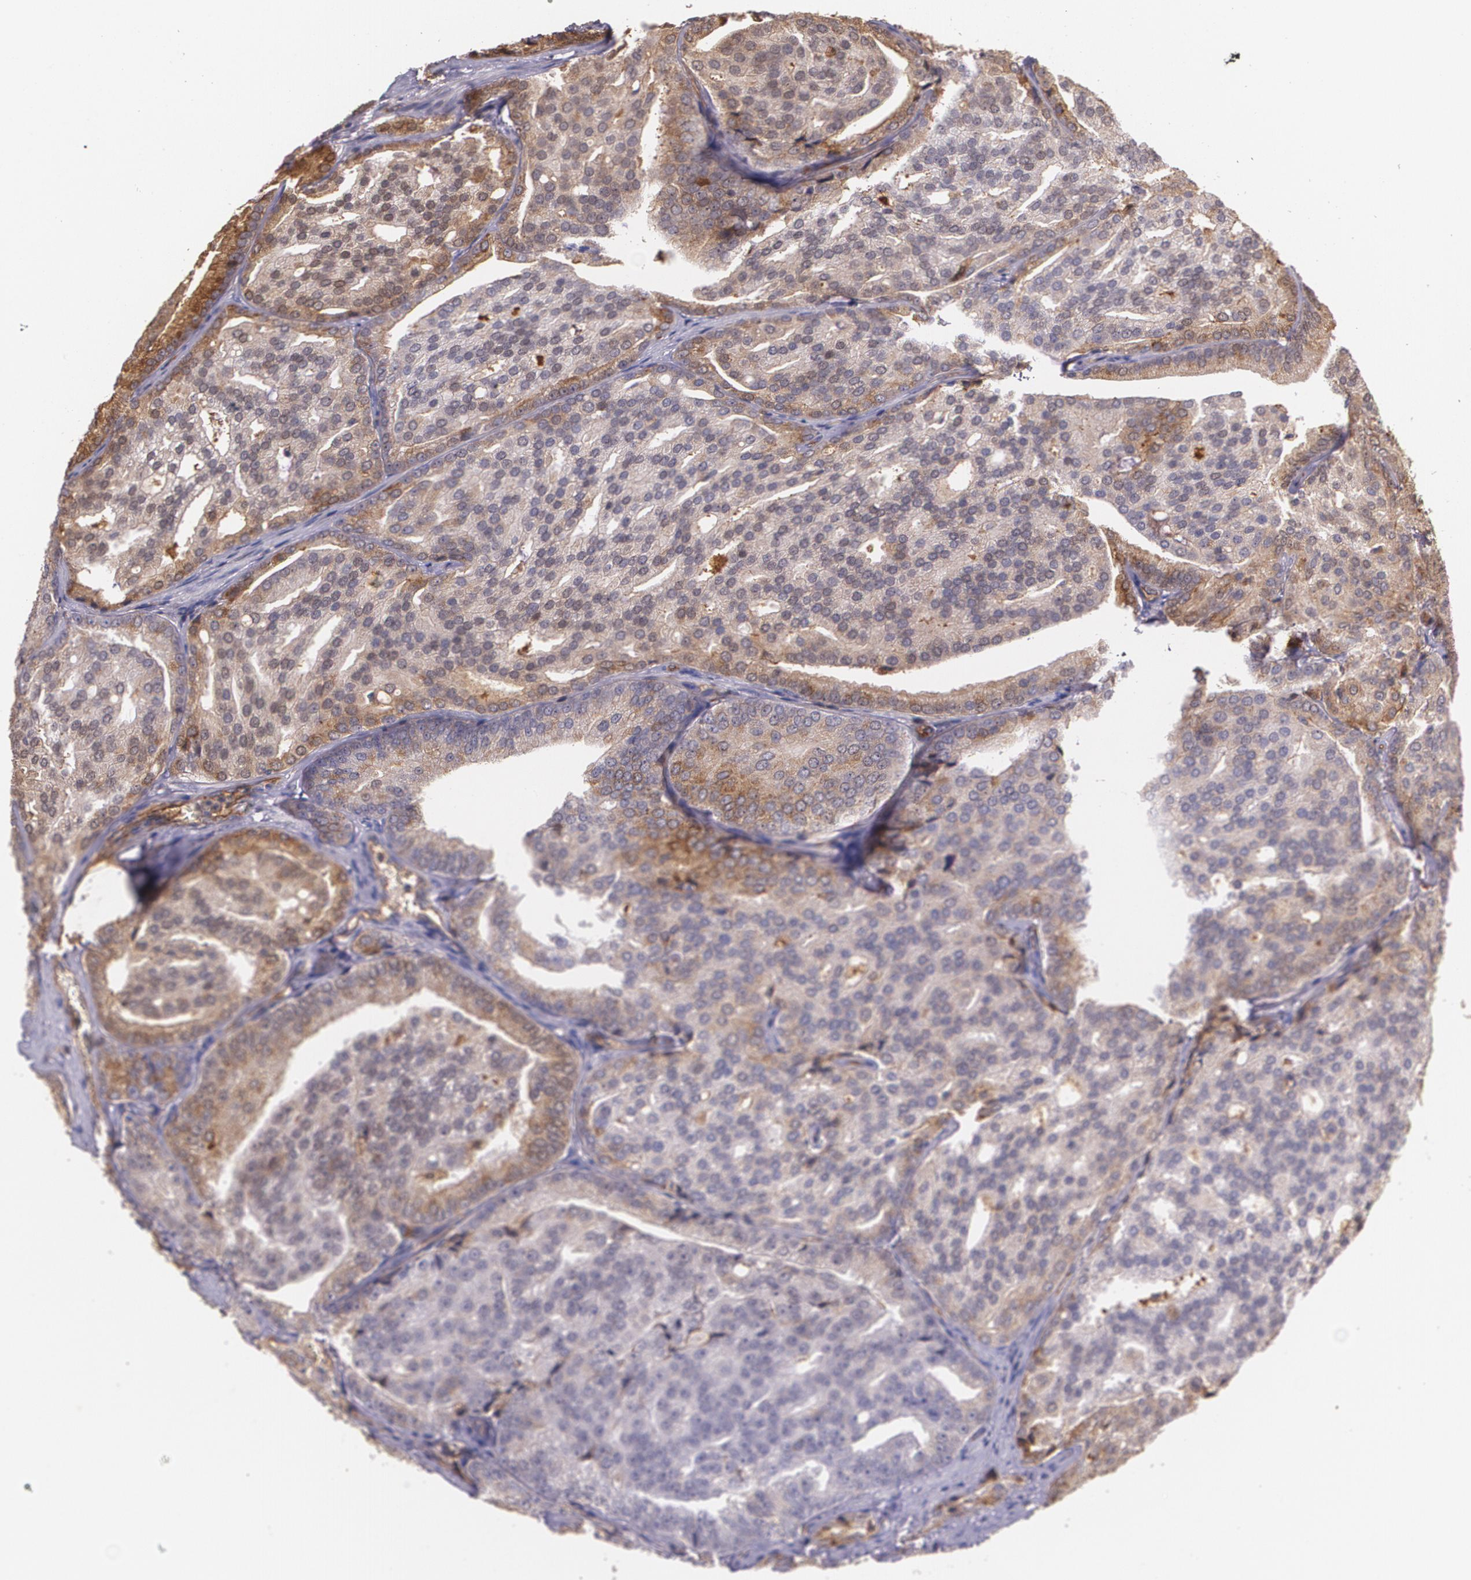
{"staining": {"intensity": "moderate", "quantity": "25%-75%", "location": "cytoplasmic/membranous"}, "tissue": "prostate cancer", "cell_type": "Tumor cells", "image_type": "cancer", "snomed": [{"axis": "morphology", "description": "Adenocarcinoma, High grade"}, {"axis": "topography", "description": "Prostate"}], "caption": "A brown stain labels moderate cytoplasmic/membranous positivity of a protein in prostate cancer (adenocarcinoma (high-grade)) tumor cells.", "gene": "B2M", "patient": {"sex": "male", "age": 64}}